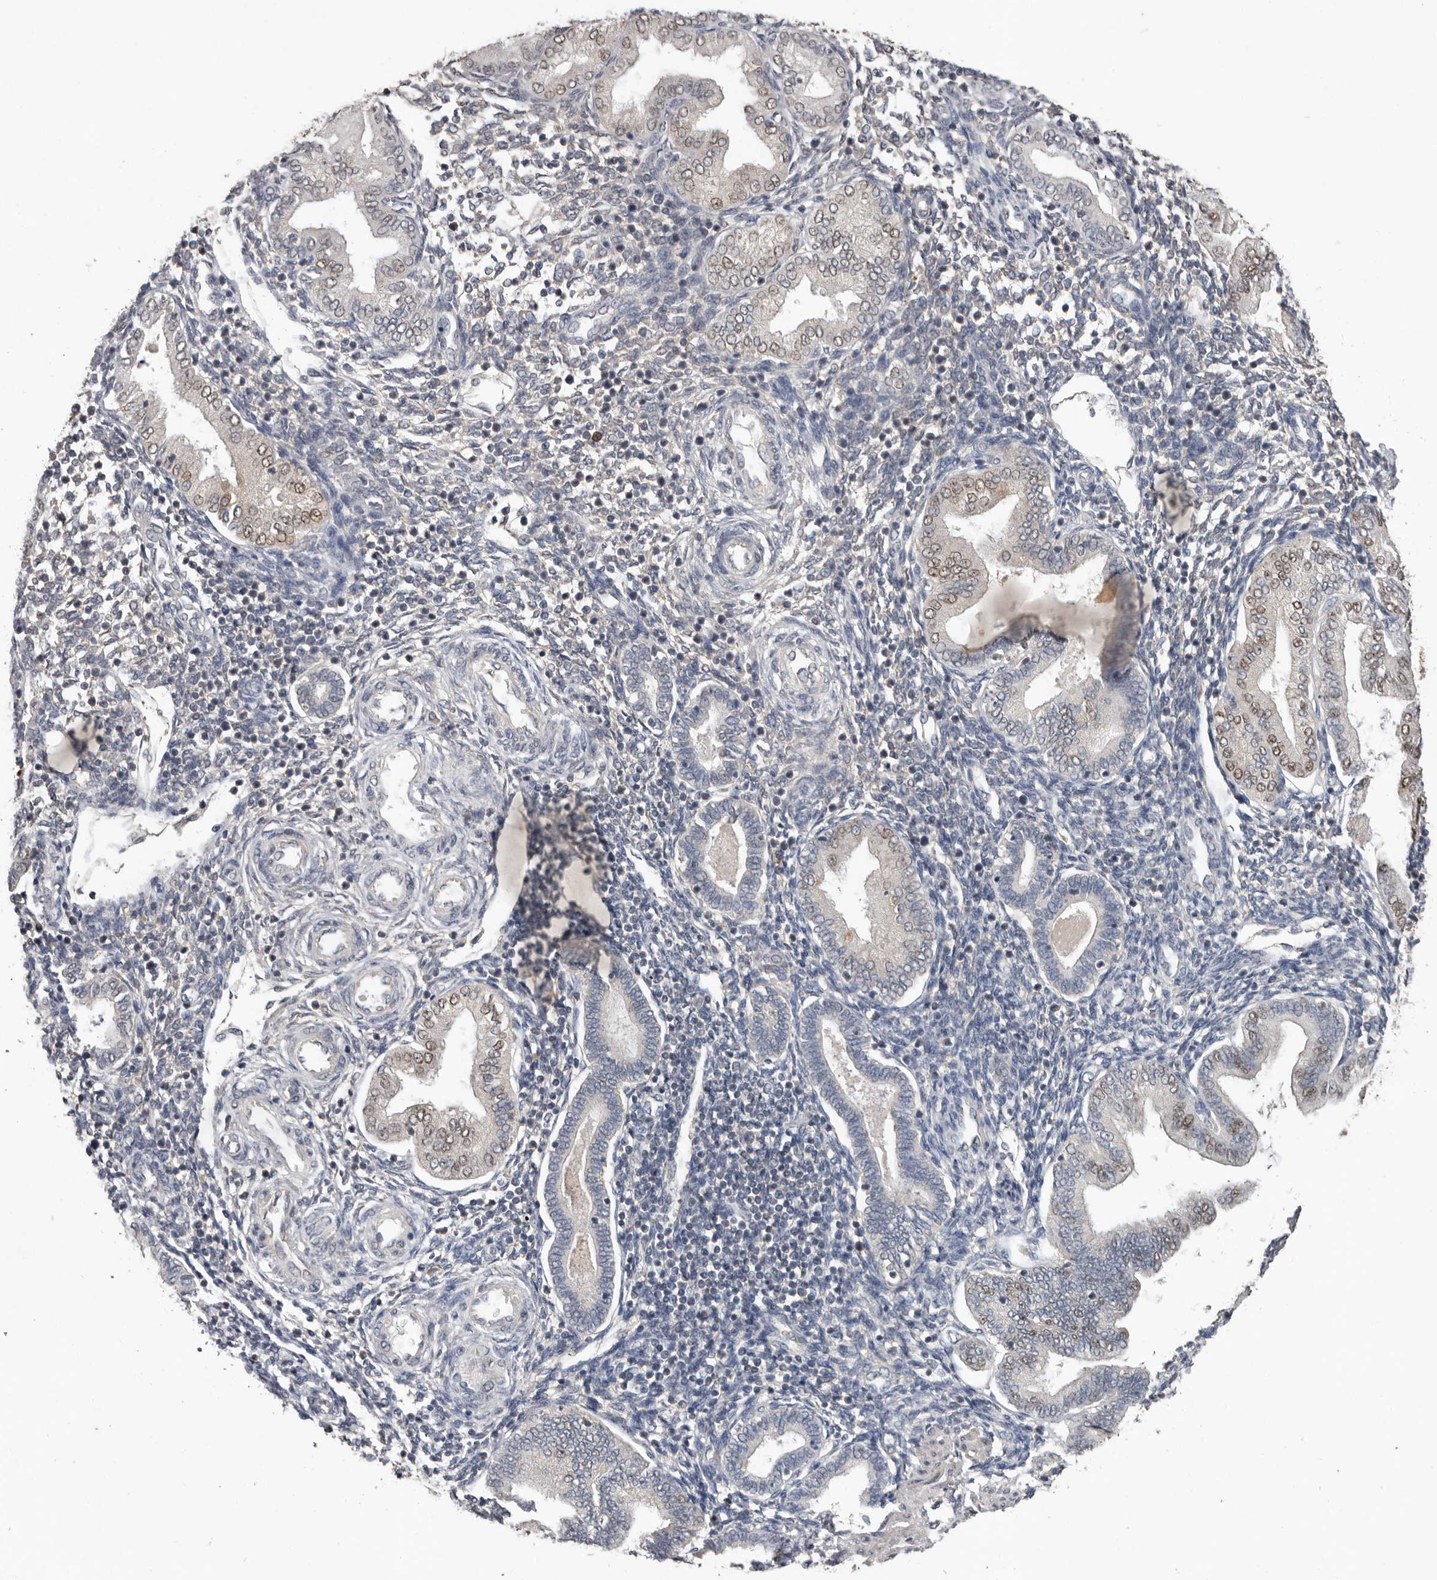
{"staining": {"intensity": "negative", "quantity": "none", "location": "none"}, "tissue": "endometrium", "cell_type": "Cells in endometrial stroma", "image_type": "normal", "snomed": [{"axis": "morphology", "description": "Normal tissue, NOS"}, {"axis": "topography", "description": "Endometrium"}], "caption": "Immunohistochemistry of unremarkable endometrium shows no expression in cells in endometrial stroma.", "gene": "MTF1", "patient": {"sex": "female", "age": 53}}